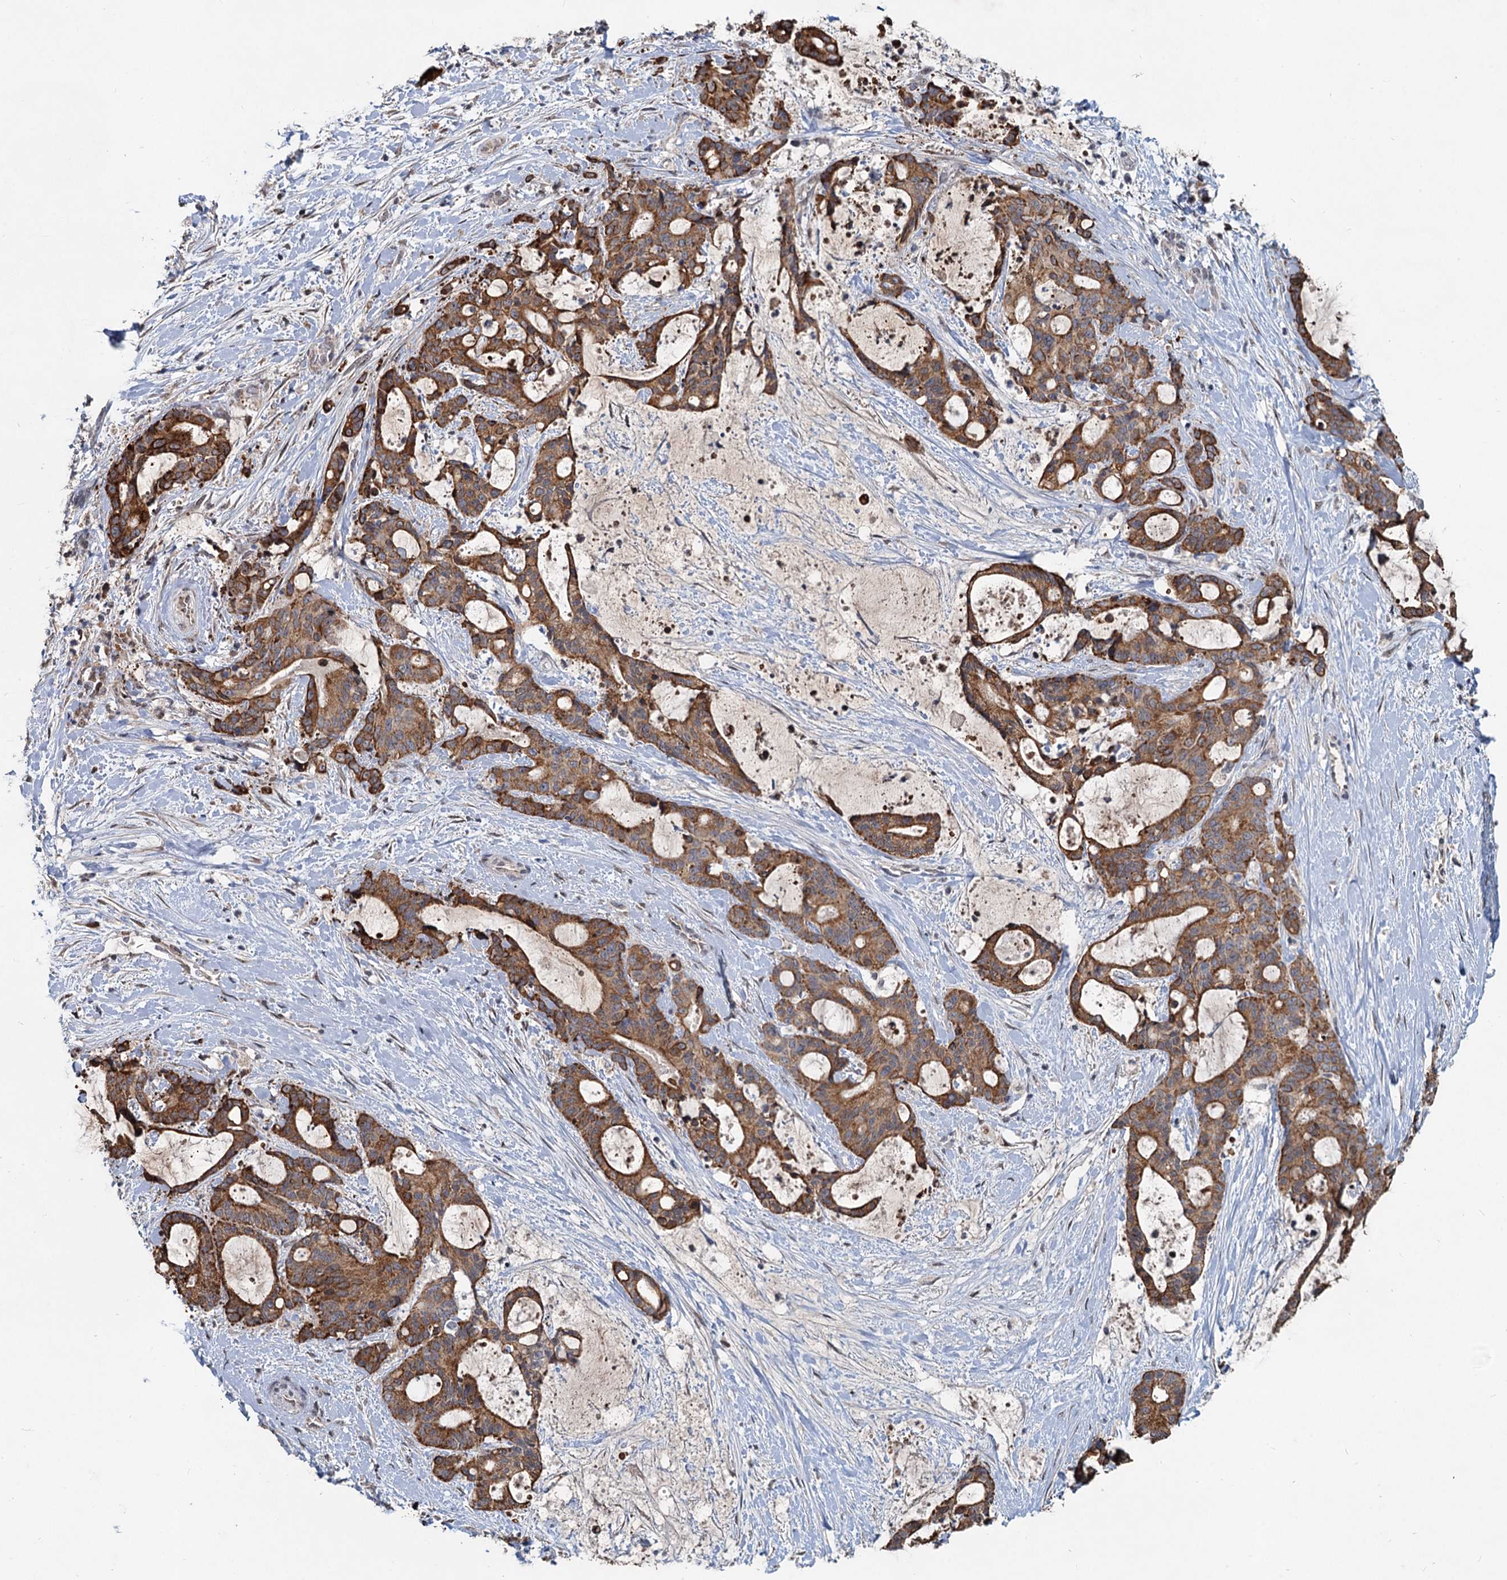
{"staining": {"intensity": "strong", "quantity": ">75%", "location": "cytoplasmic/membranous"}, "tissue": "liver cancer", "cell_type": "Tumor cells", "image_type": "cancer", "snomed": [{"axis": "morphology", "description": "Normal tissue, NOS"}, {"axis": "morphology", "description": "Cholangiocarcinoma"}, {"axis": "topography", "description": "Liver"}, {"axis": "topography", "description": "Peripheral nerve tissue"}], "caption": "Immunohistochemistry of liver cholangiocarcinoma reveals high levels of strong cytoplasmic/membranous expression in approximately >75% of tumor cells.", "gene": "RITA1", "patient": {"sex": "female", "age": 73}}